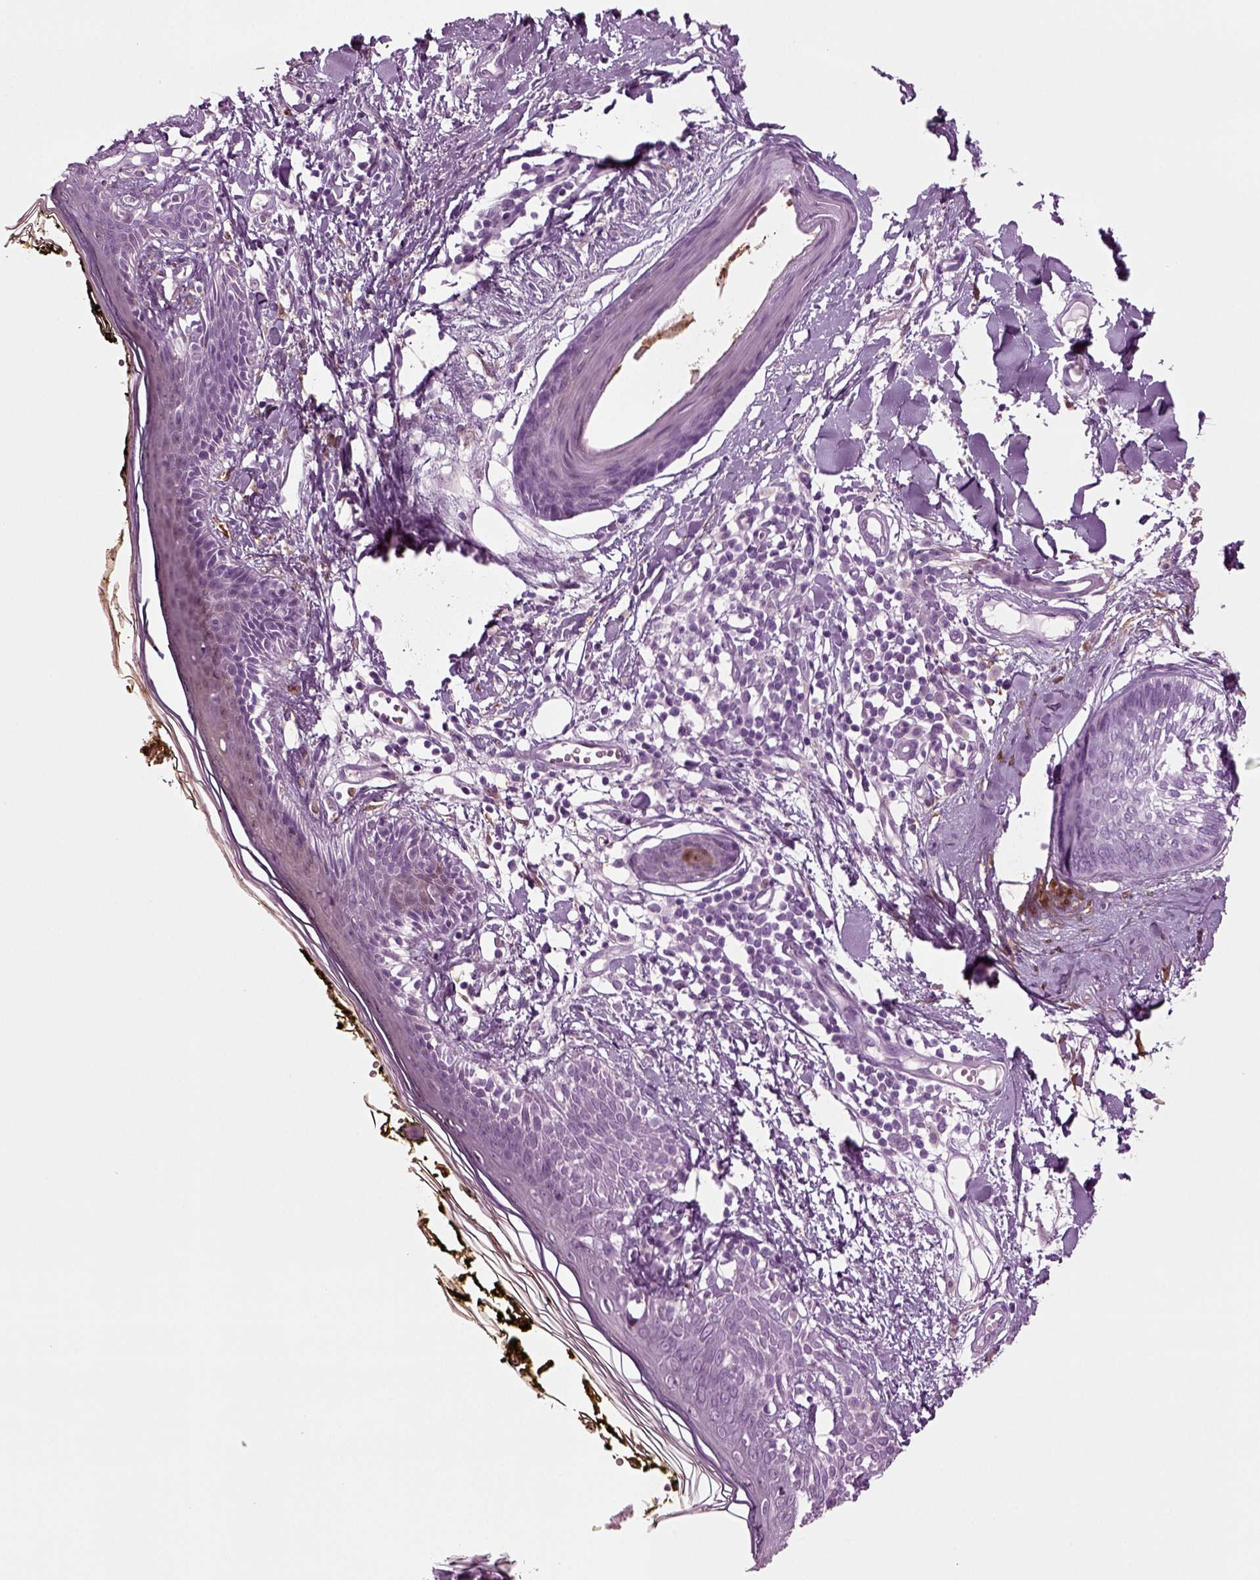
{"staining": {"intensity": "negative", "quantity": "none", "location": "none"}, "tissue": "skin", "cell_type": "Fibroblasts", "image_type": "normal", "snomed": [{"axis": "morphology", "description": "Normal tissue, NOS"}, {"axis": "topography", "description": "Skin"}], "caption": "This is an immunohistochemistry photomicrograph of normal human skin. There is no positivity in fibroblasts.", "gene": "CRABP1", "patient": {"sex": "male", "age": 76}}